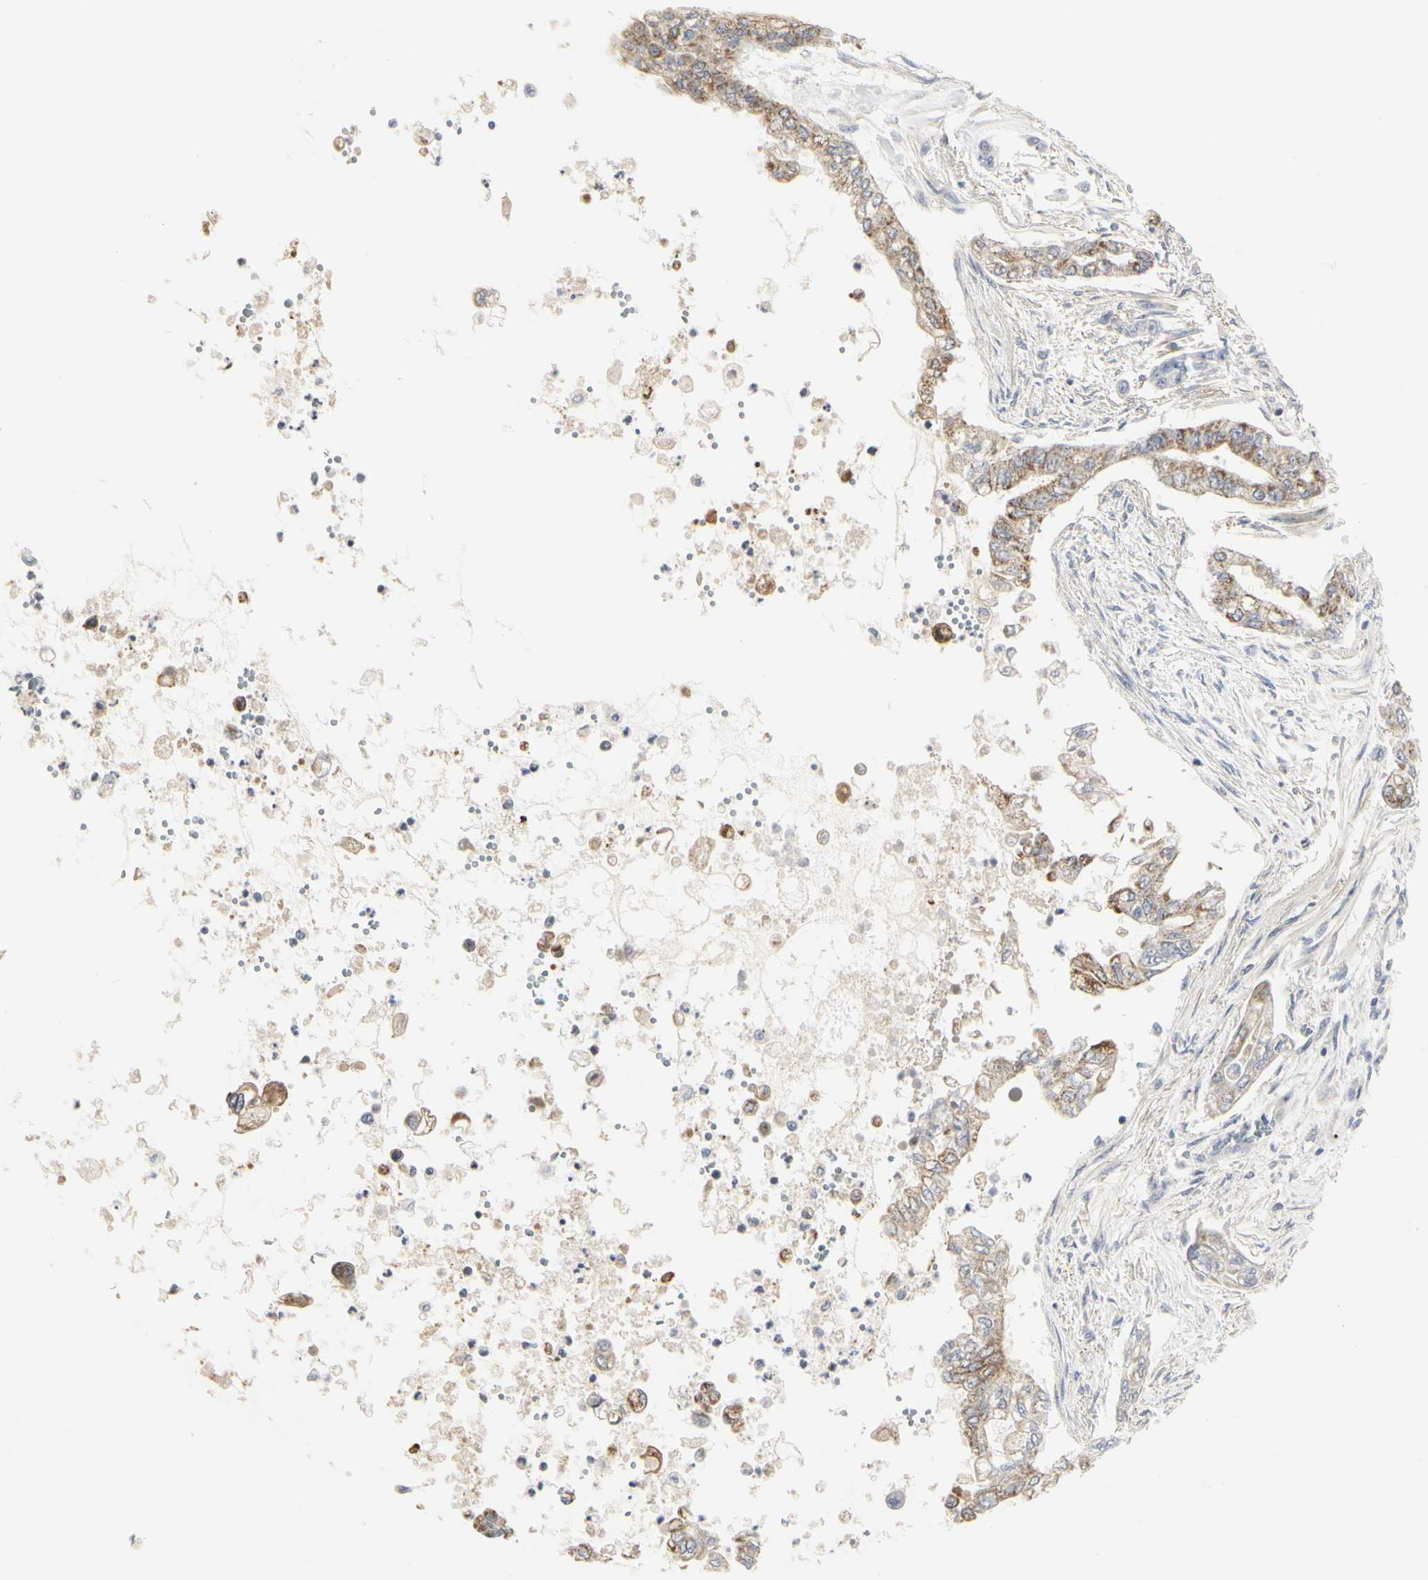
{"staining": {"intensity": "moderate", "quantity": ">75%", "location": "cytoplasmic/membranous"}, "tissue": "pancreatic cancer", "cell_type": "Tumor cells", "image_type": "cancer", "snomed": [{"axis": "morphology", "description": "Normal tissue, NOS"}, {"axis": "topography", "description": "Pancreas"}], "caption": "Immunohistochemical staining of human pancreatic cancer displays medium levels of moderate cytoplasmic/membranous expression in approximately >75% of tumor cells.", "gene": "SHANK2", "patient": {"sex": "male", "age": 42}}